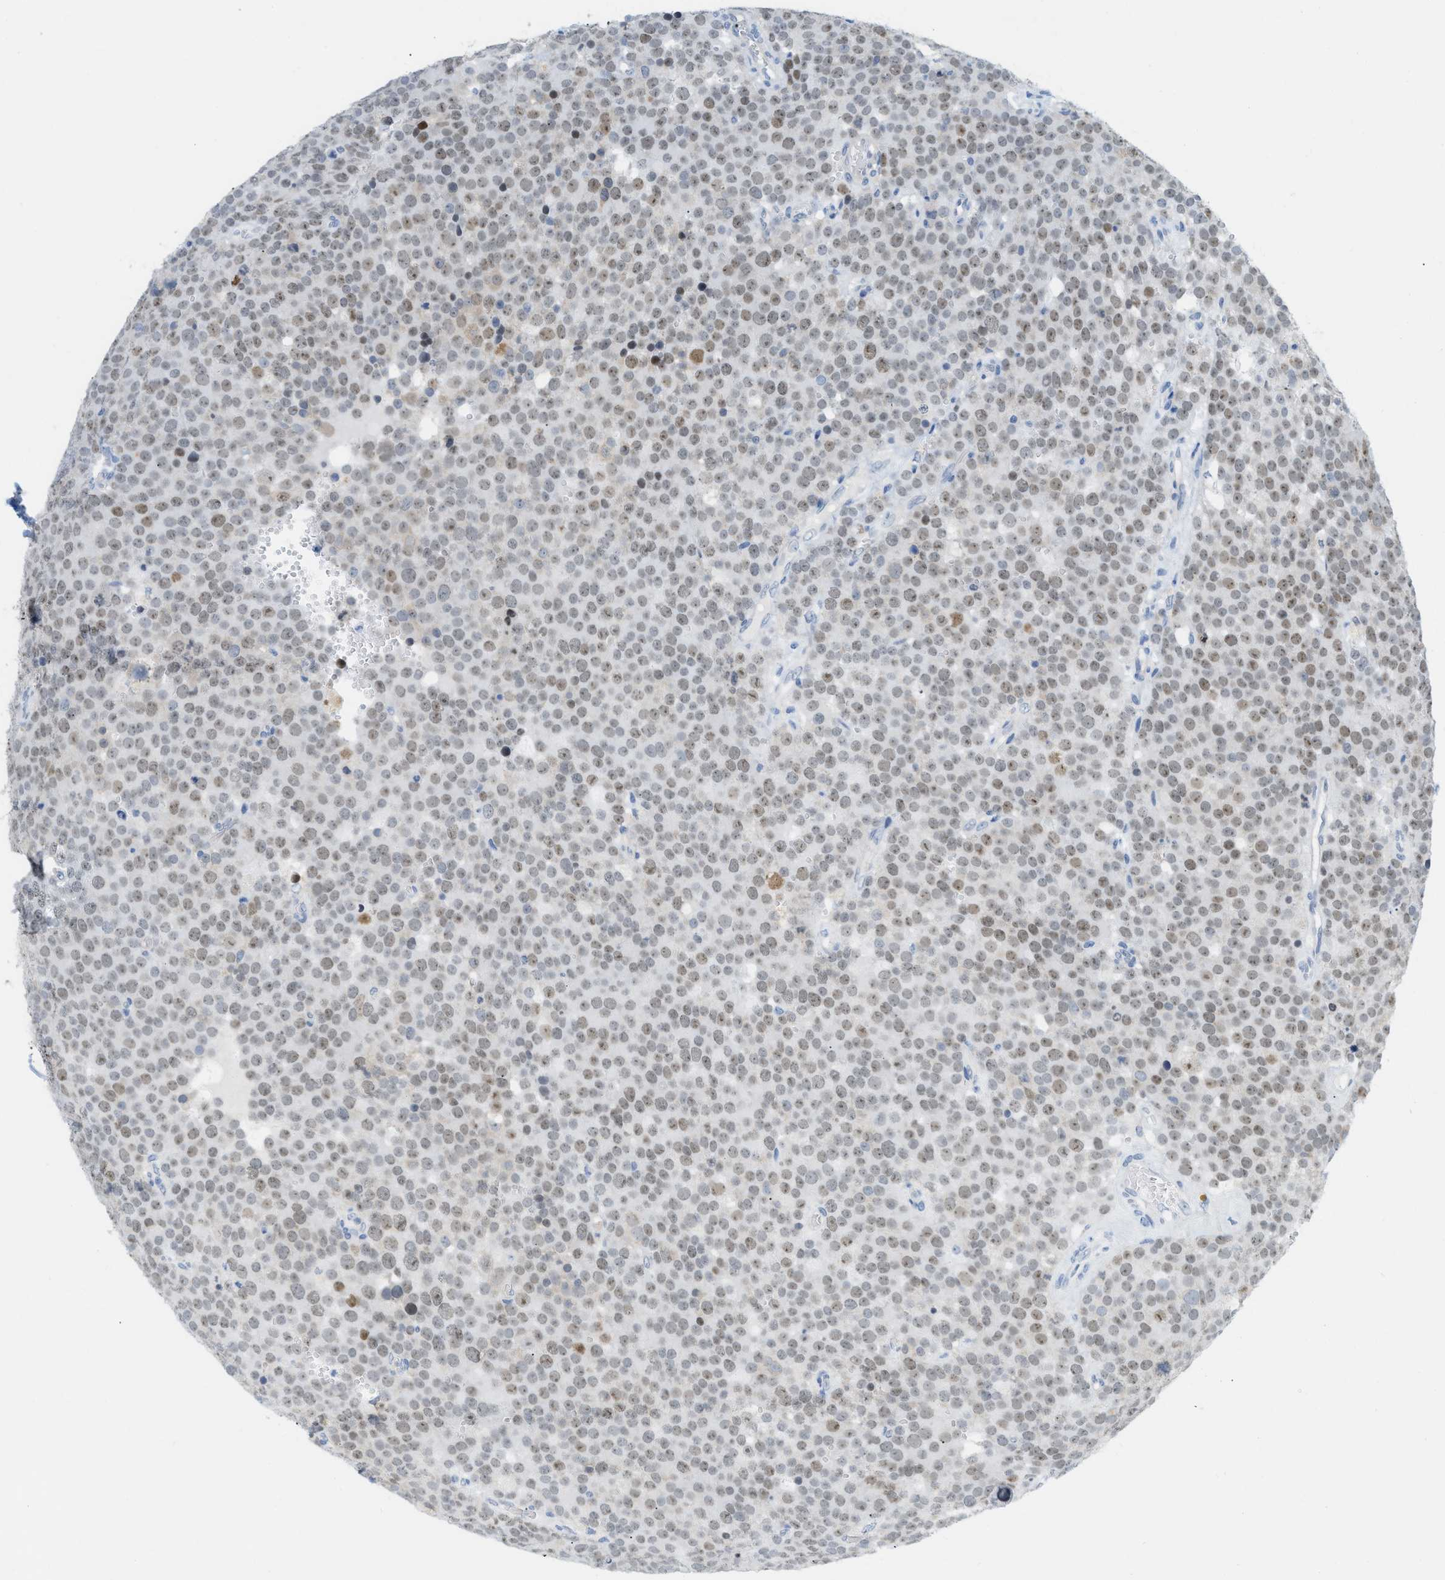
{"staining": {"intensity": "moderate", "quantity": "25%-75%", "location": "nuclear"}, "tissue": "testis cancer", "cell_type": "Tumor cells", "image_type": "cancer", "snomed": [{"axis": "morphology", "description": "Normal tissue, NOS"}, {"axis": "morphology", "description": "Seminoma, NOS"}, {"axis": "topography", "description": "Testis"}], "caption": "IHC of testis cancer (seminoma) exhibits medium levels of moderate nuclear expression in approximately 25%-75% of tumor cells.", "gene": "HLTF", "patient": {"sex": "male", "age": 71}}